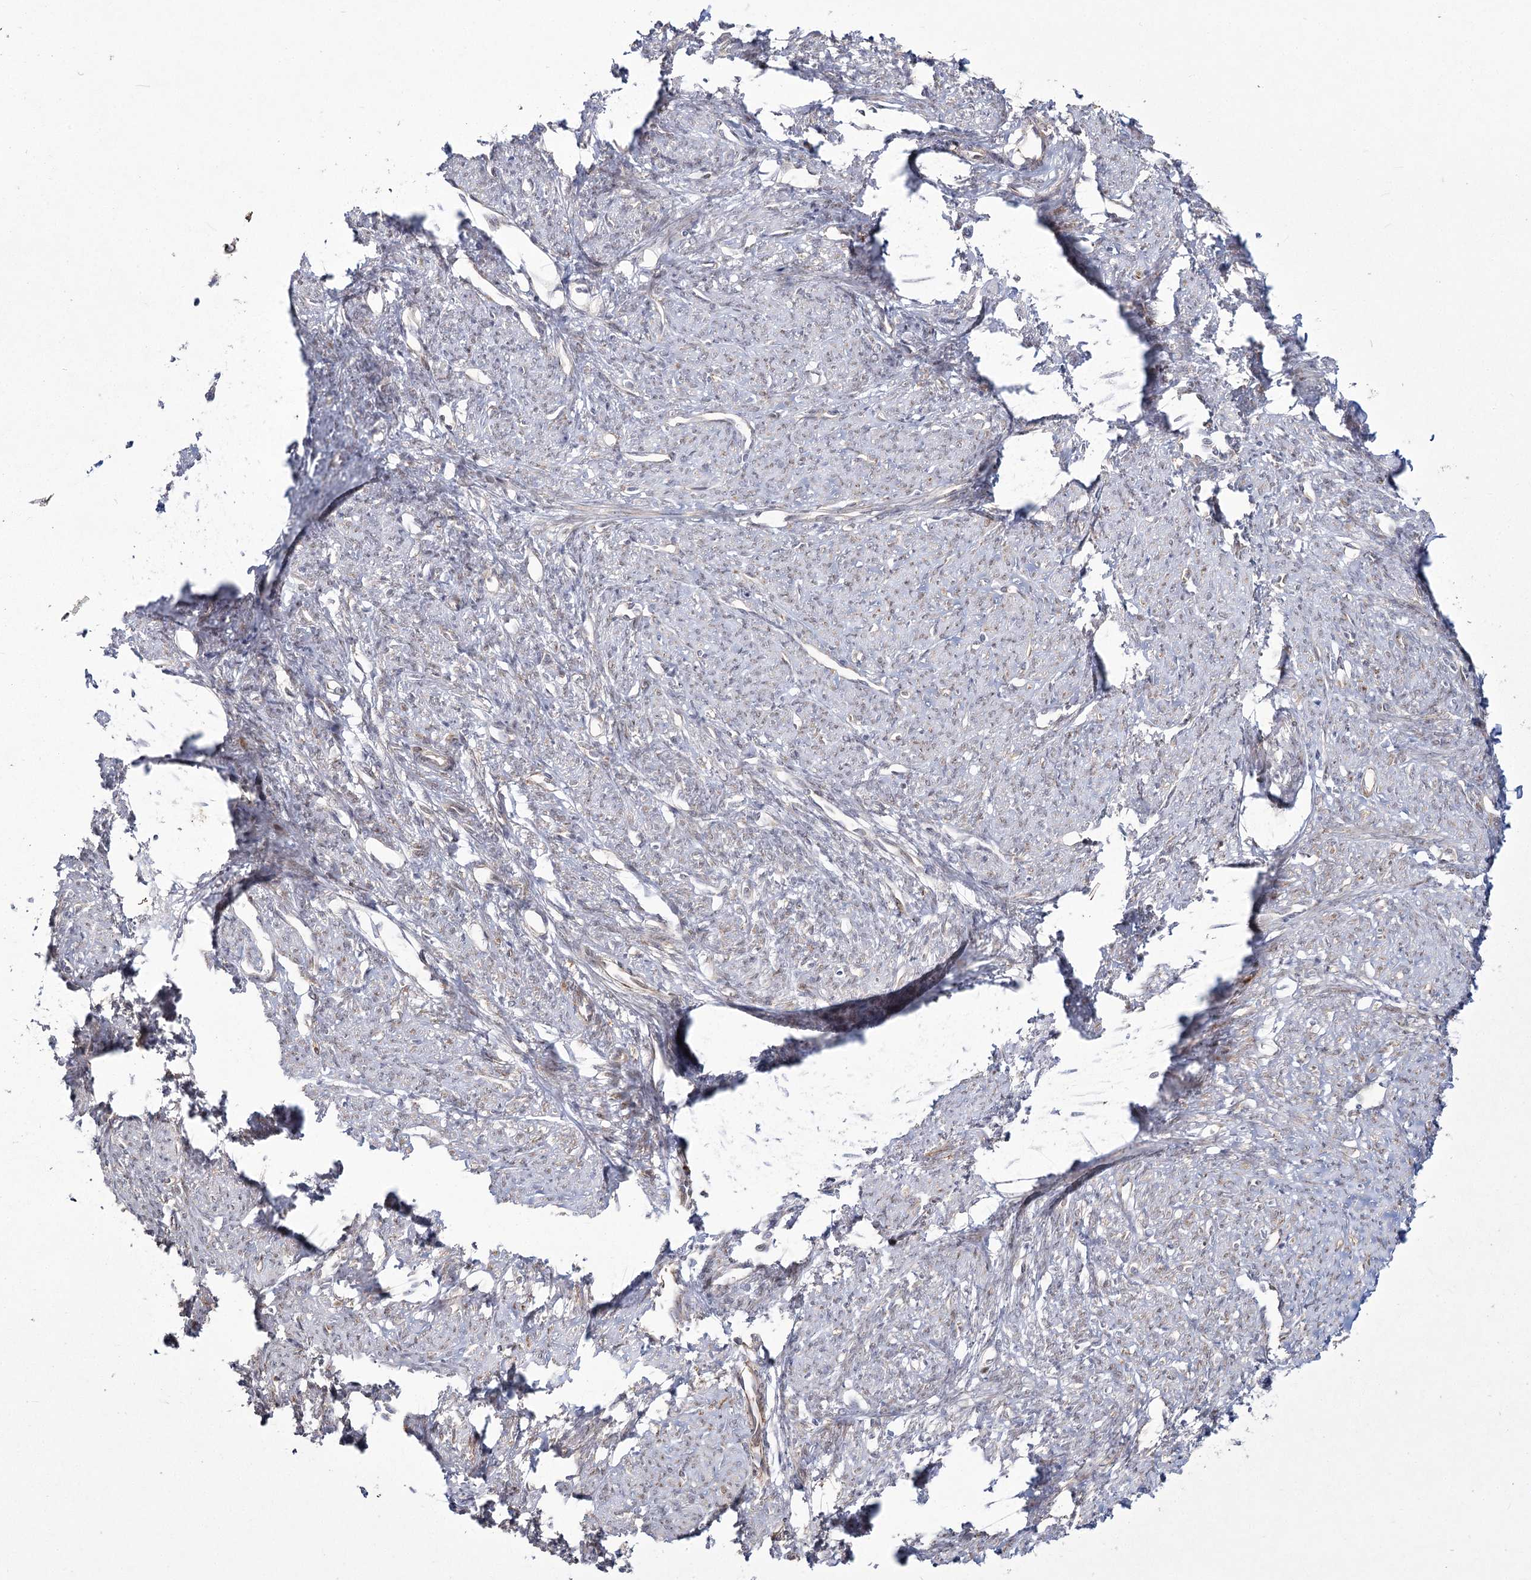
{"staining": {"intensity": "negative", "quantity": "none", "location": "none"}, "tissue": "smooth muscle", "cell_type": "Smooth muscle cells", "image_type": "normal", "snomed": [{"axis": "morphology", "description": "Normal tissue, NOS"}, {"axis": "topography", "description": "Smooth muscle"}, {"axis": "topography", "description": "Uterus"}], "caption": "A histopathology image of smooth muscle stained for a protein demonstrates no brown staining in smooth muscle cells.", "gene": "YBX3", "patient": {"sex": "female", "age": 59}}